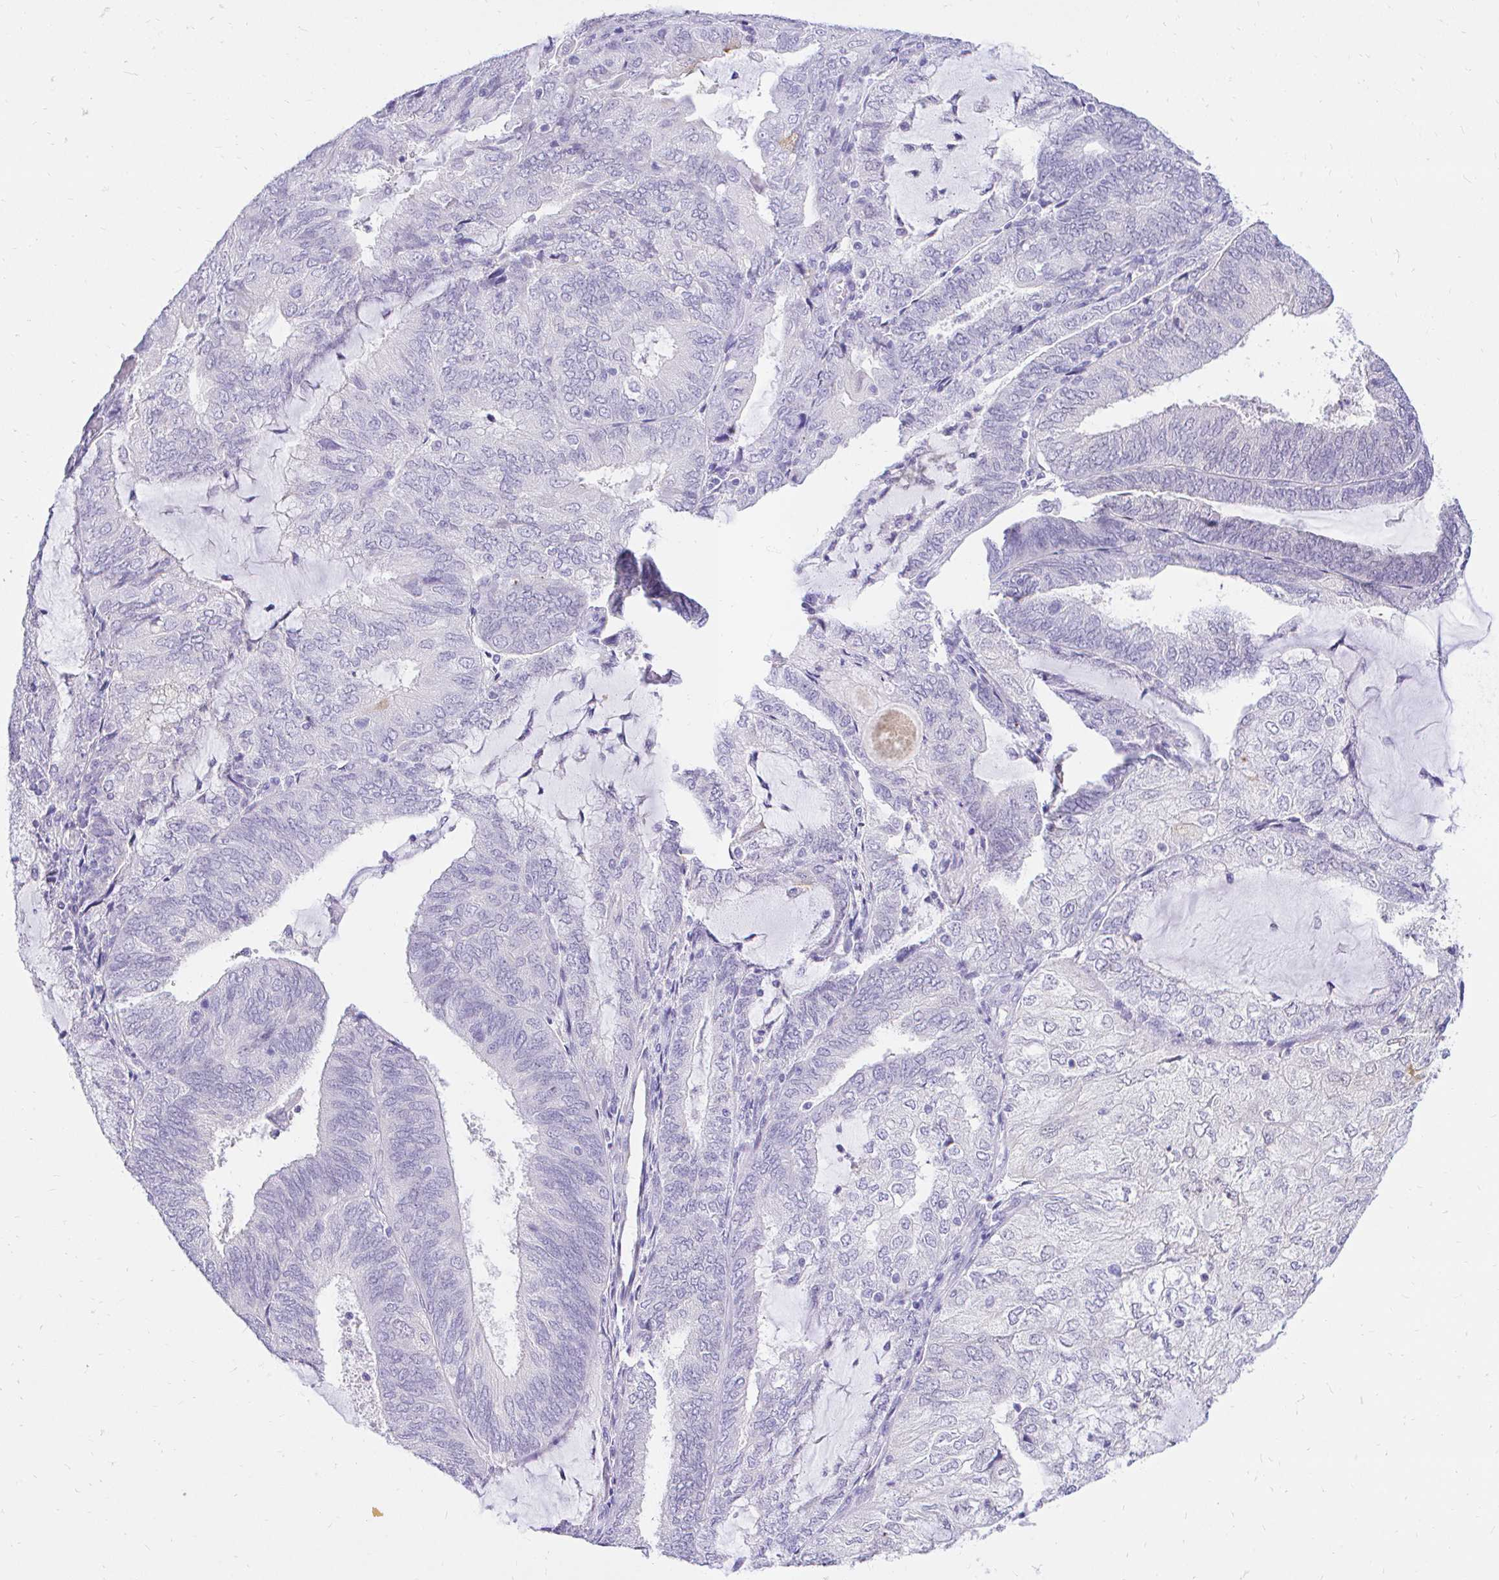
{"staining": {"intensity": "negative", "quantity": "none", "location": "none"}, "tissue": "endometrial cancer", "cell_type": "Tumor cells", "image_type": "cancer", "snomed": [{"axis": "morphology", "description": "Adenocarcinoma, NOS"}, {"axis": "topography", "description": "Endometrium"}], "caption": "Protein analysis of adenocarcinoma (endometrial) shows no significant staining in tumor cells.", "gene": "FATE1", "patient": {"sex": "female", "age": 81}}